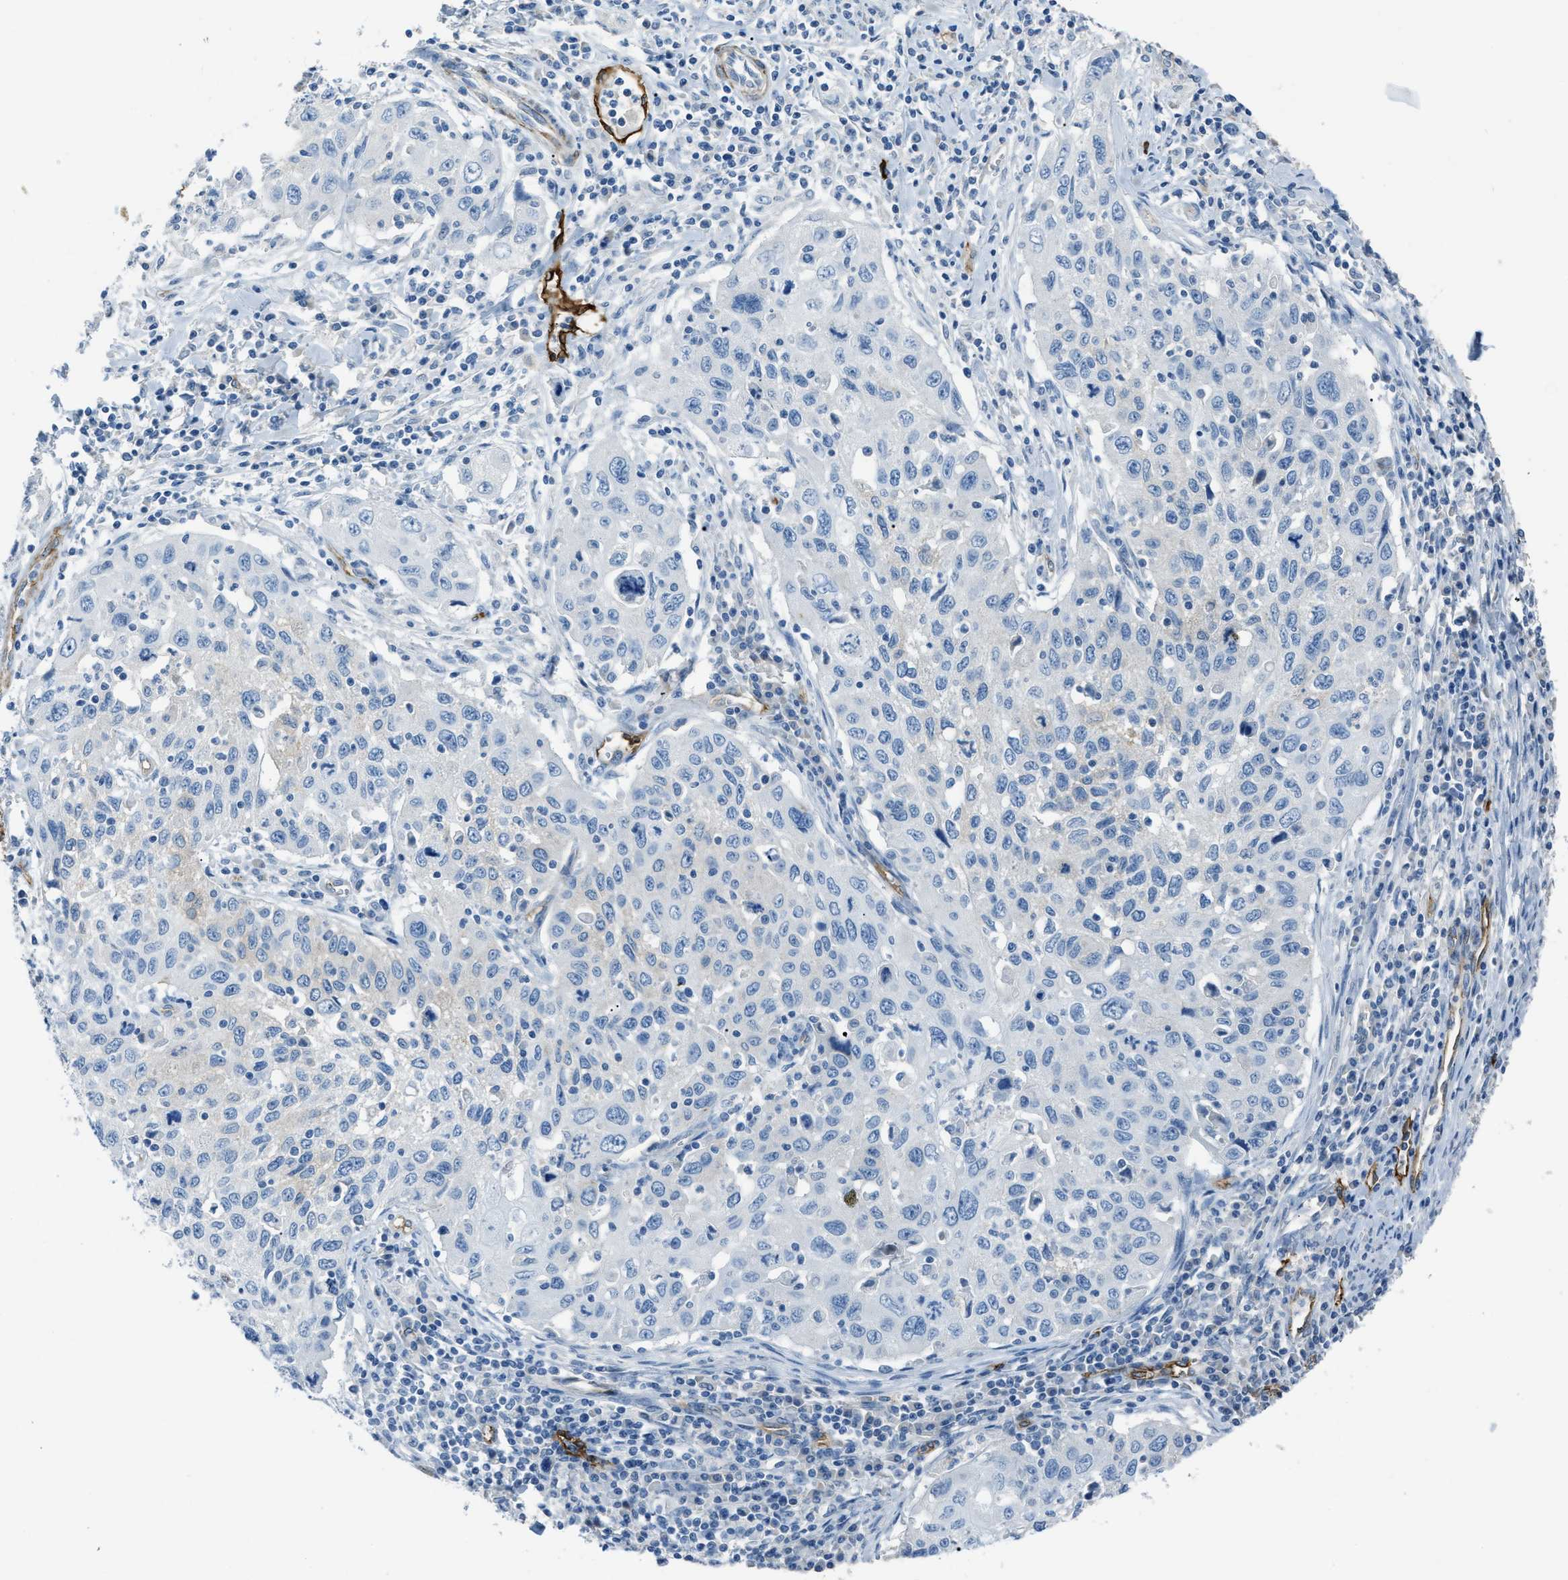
{"staining": {"intensity": "negative", "quantity": "none", "location": "none"}, "tissue": "cervical cancer", "cell_type": "Tumor cells", "image_type": "cancer", "snomed": [{"axis": "morphology", "description": "Squamous cell carcinoma, NOS"}, {"axis": "topography", "description": "Cervix"}], "caption": "Immunohistochemical staining of squamous cell carcinoma (cervical) demonstrates no significant expression in tumor cells.", "gene": "SLC22A15", "patient": {"sex": "female", "age": 53}}